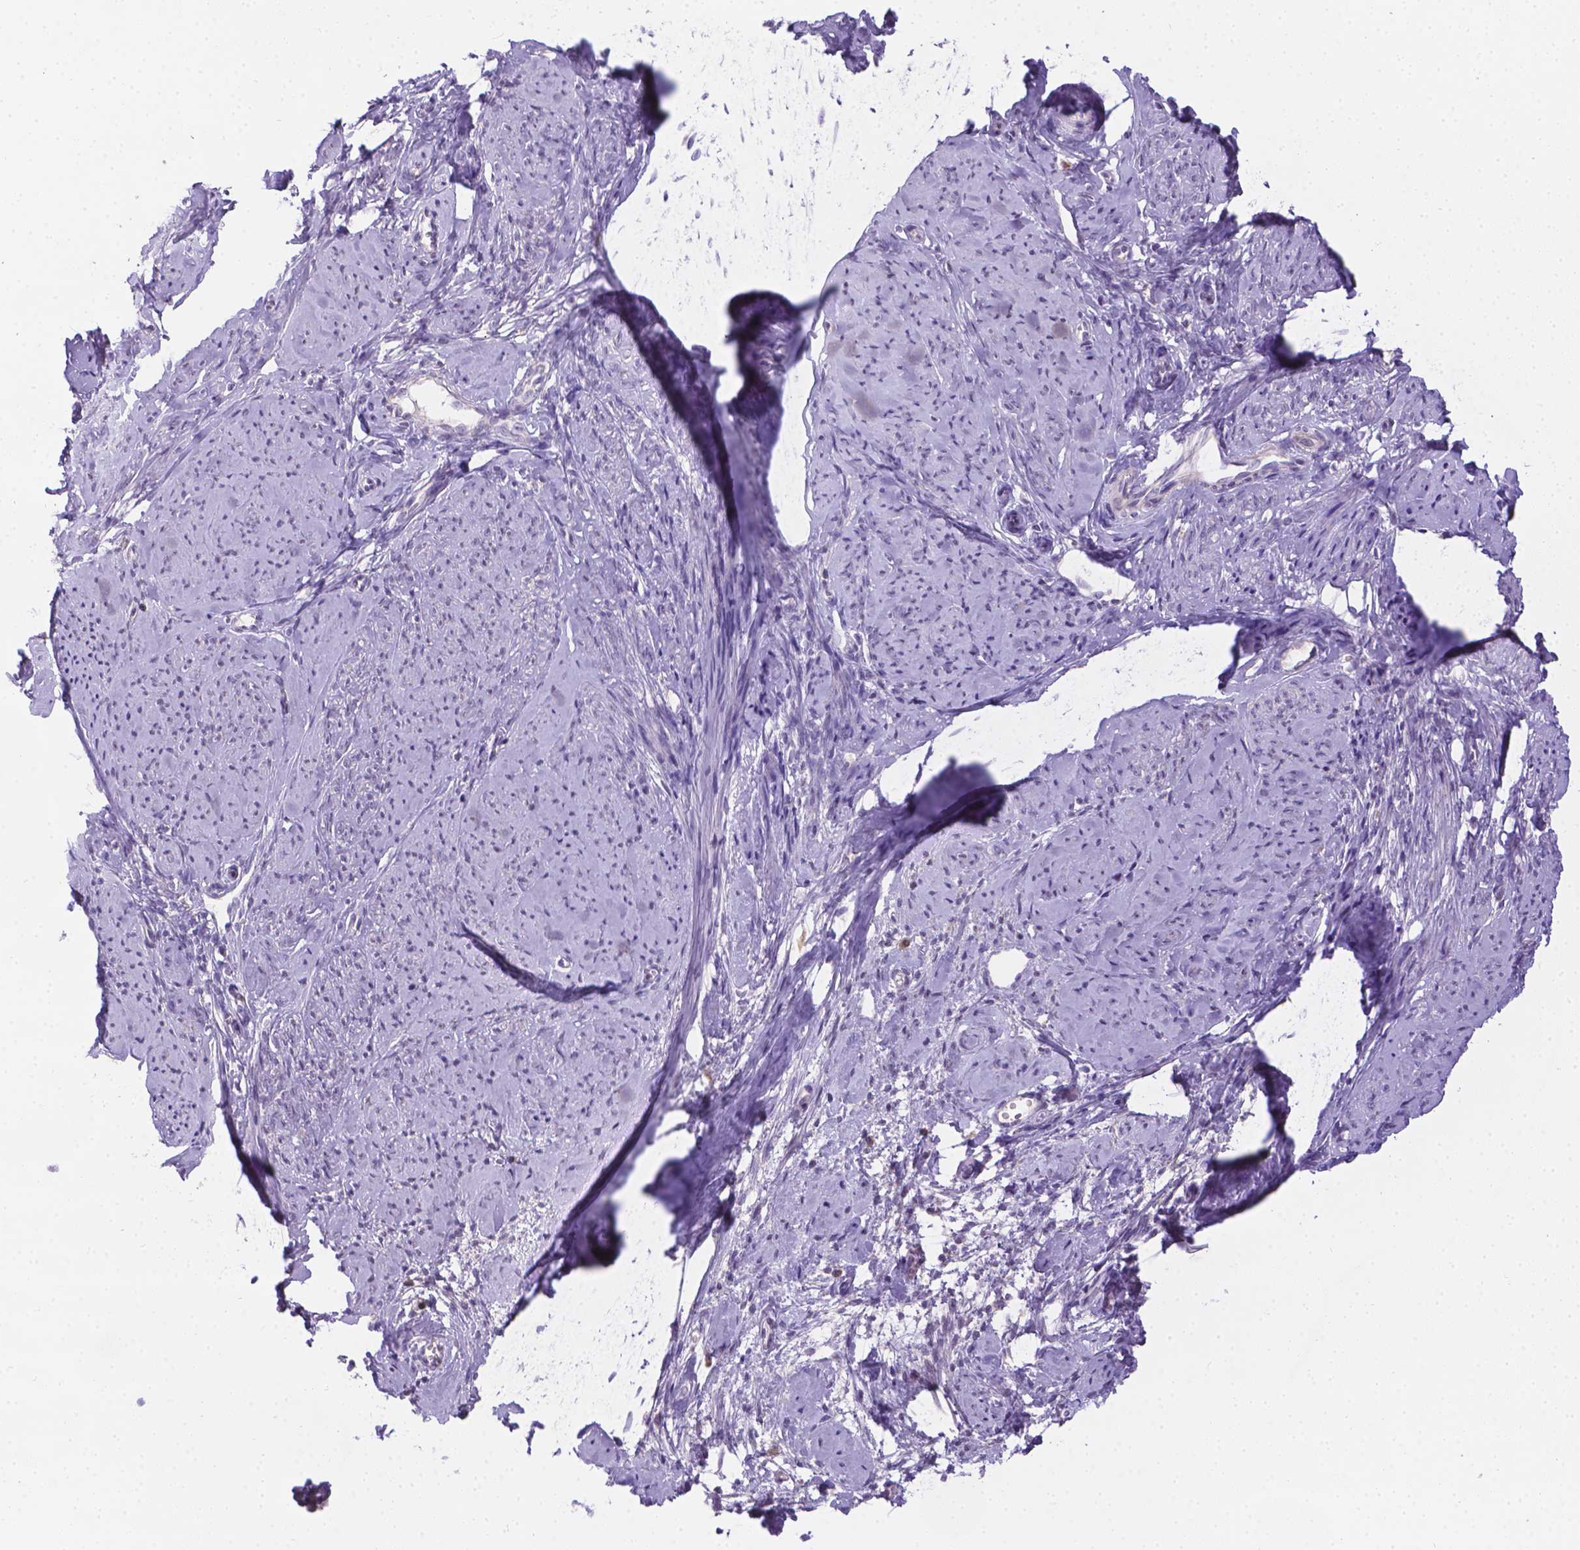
{"staining": {"intensity": "negative", "quantity": "none", "location": "none"}, "tissue": "smooth muscle", "cell_type": "Smooth muscle cells", "image_type": "normal", "snomed": [{"axis": "morphology", "description": "Normal tissue, NOS"}, {"axis": "topography", "description": "Smooth muscle"}], "caption": "The IHC image has no significant positivity in smooth muscle cells of smooth muscle. (Immunohistochemistry (ihc), brightfield microscopy, high magnification).", "gene": "TM4SF18", "patient": {"sex": "female", "age": 48}}